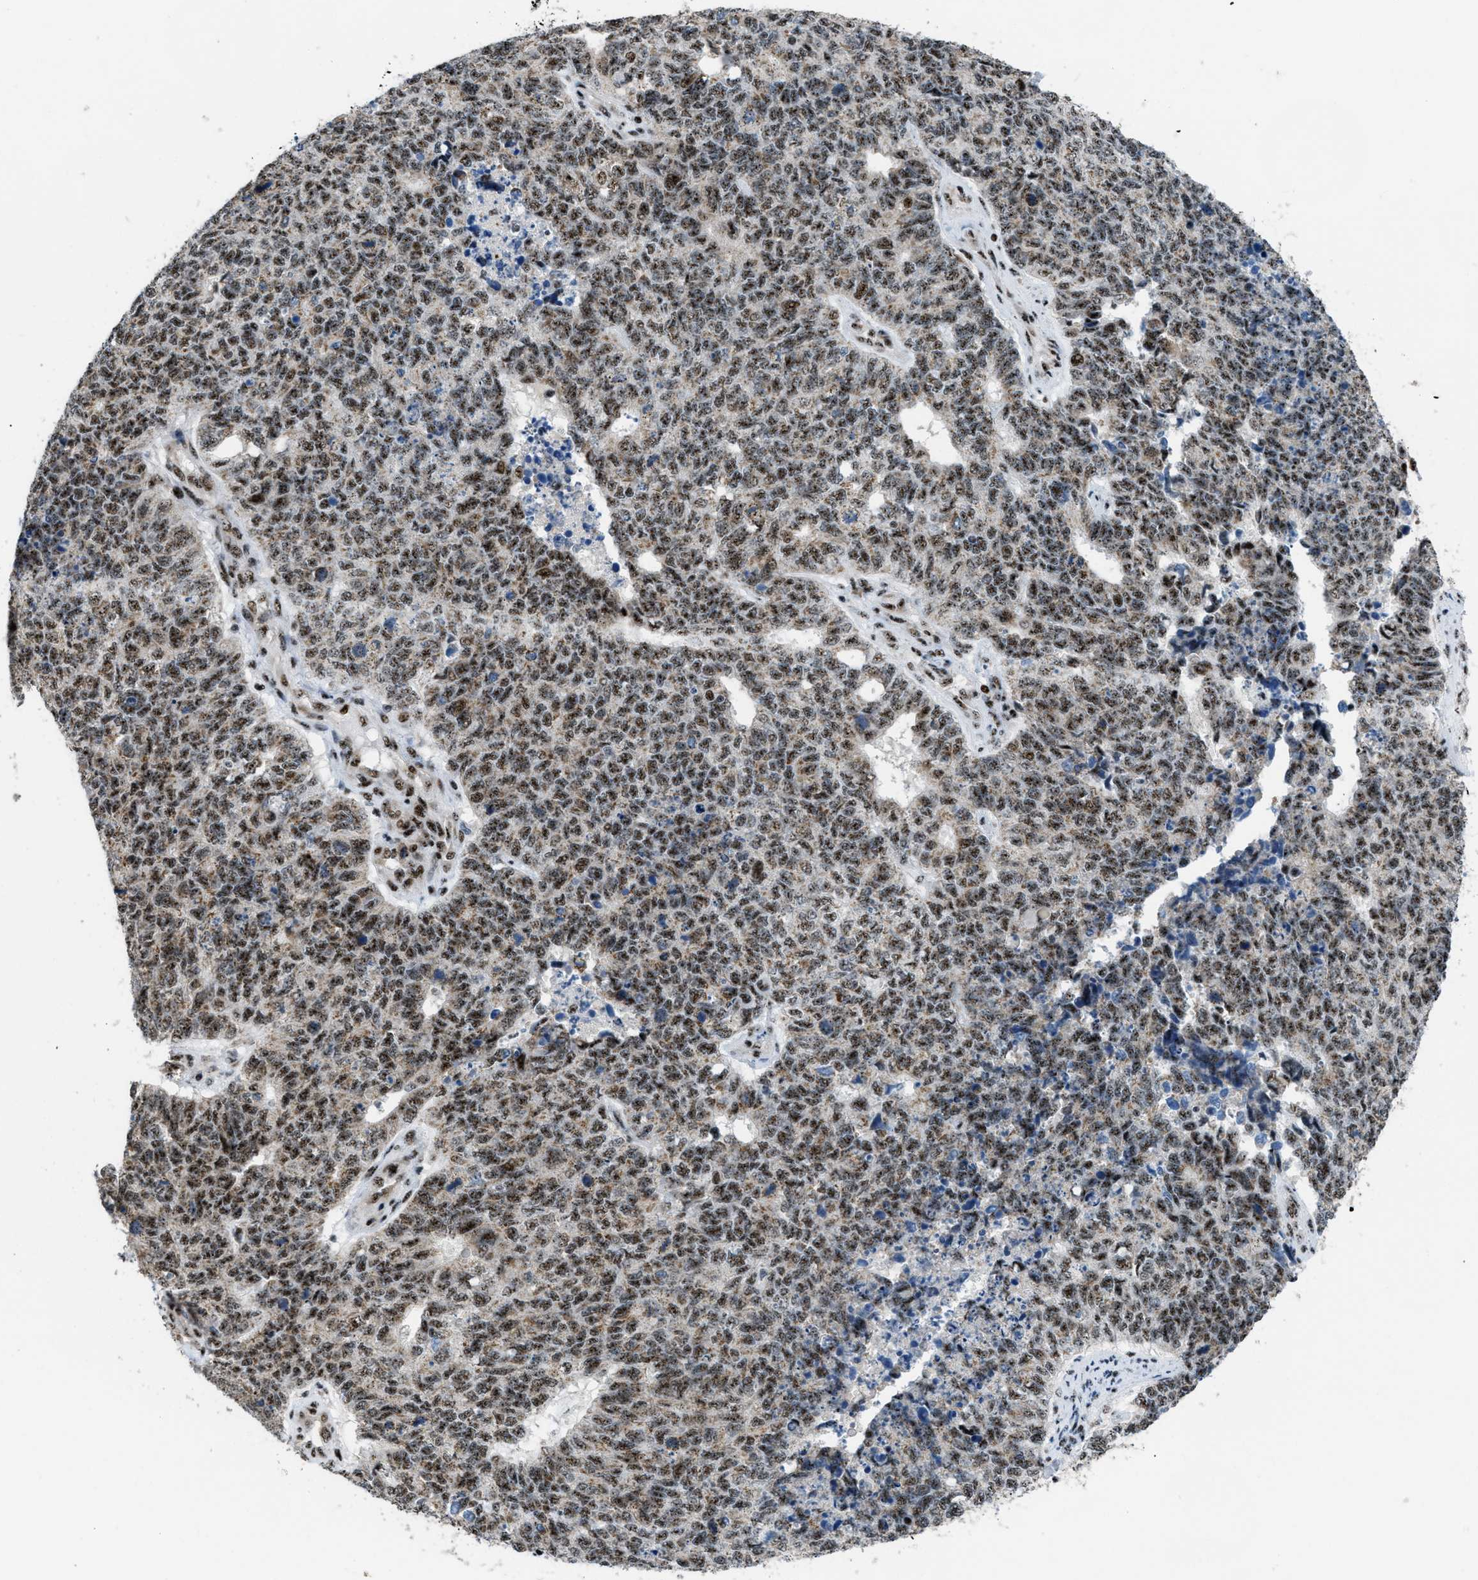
{"staining": {"intensity": "moderate", "quantity": ">75%", "location": "nuclear"}, "tissue": "cervical cancer", "cell_type": "Tumor cells", "image_type": "cancer", "snomed": [{"axis": "morphology", "description": "Squamous cell carcinoma, NOS"}, {"axis": "topography", "description": "Cervix"}], "caption": "This histopathology image exhibits IHC staining of human squamous cell carcinoma (cervical), with medium moderate nuclear staining in approximately >75% of tumor cells.", "gene": "CDR2", "patient": {"sex": "female", "age": 63}}